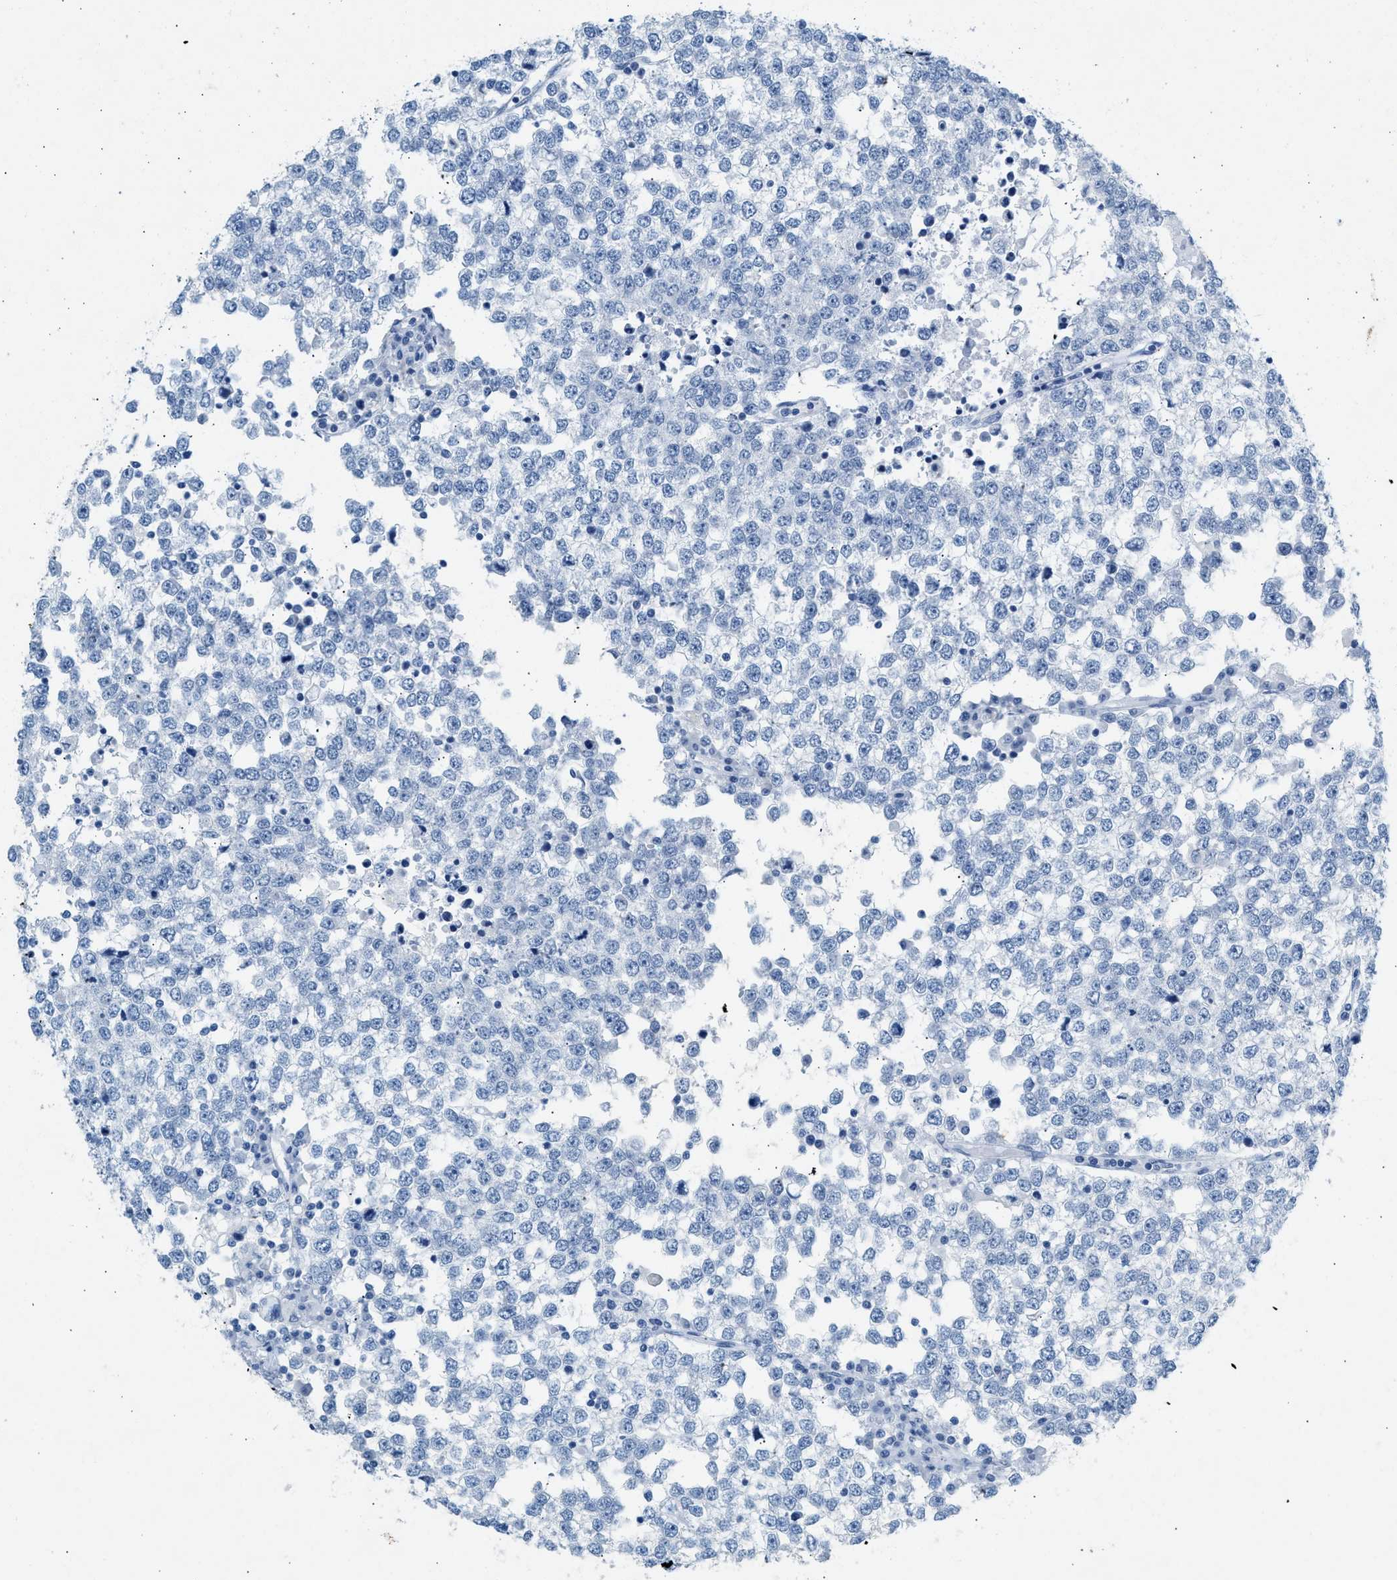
{"staining": {"intensity": "negative", "quantity": "none", "location": "none"}, "tissue": "testis cancer", "cell_type": "Tumor cells", "image_type": "cancer", "snomed": [{"axis": "morphology", "description": "Seminoma, NOS"}, {"axis": "topography", "description": "Testis"}], "caption": "High power microscopy micrograph of an immunohistochemistry (IHC) photomicrograph of testis cancer (seminoma), revealing no significant staining in tumor cells.", "gene": "HHATL", "patient": {"sex": "male", "age": 65}}